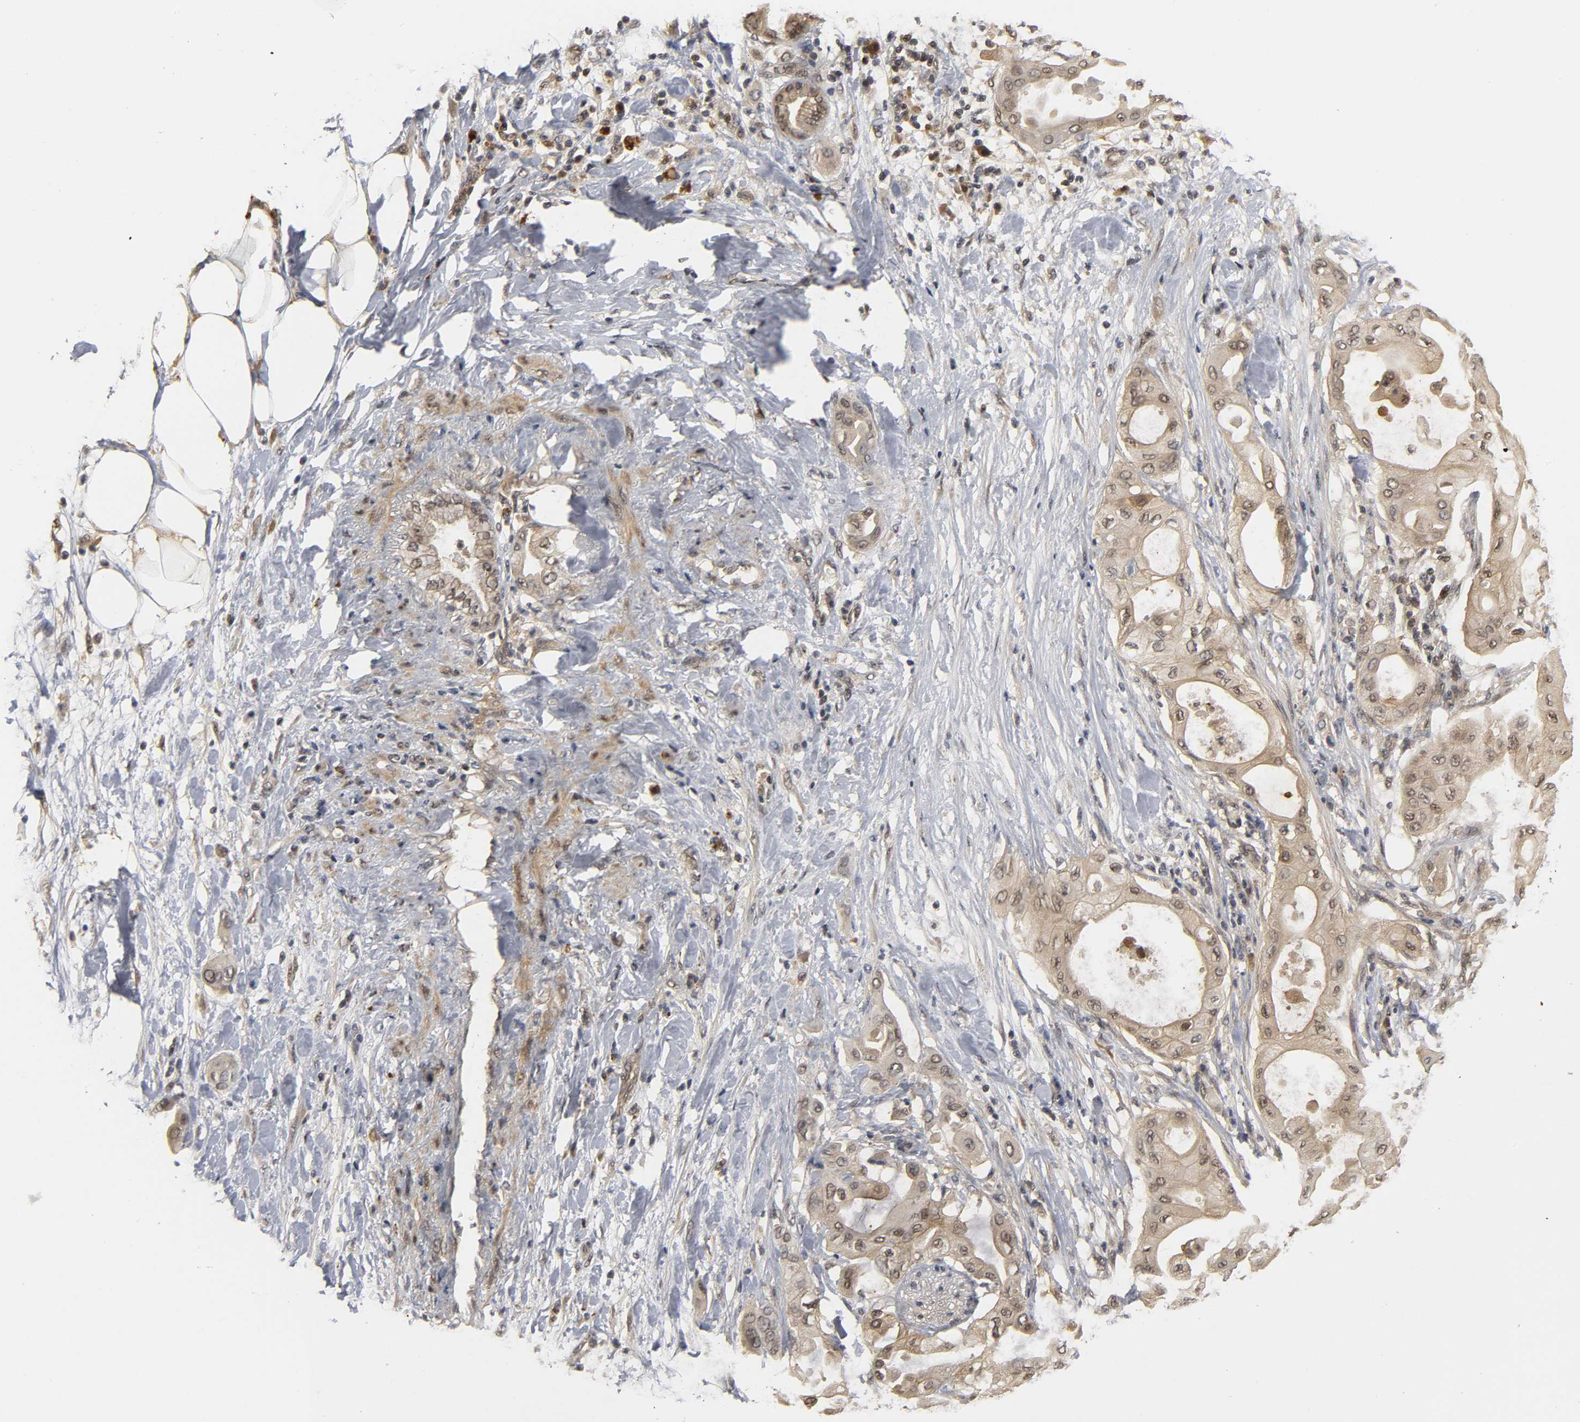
{"staining": {"intensity": "moderate", "quantity": ">75%", "location": "cytoplasmic/membranous,nuclear"}, "tissue": "pancreatic cancer", "cell_type": "Tumor cells", "image_type": "cancer", "snomed": [{"axis": "morphology", "description": "Adenocarcinoma, NOS"}, {"axis": "morphology", "description": "Adenocarcinoma, metastatic, NOS"}, {"axis": "topography", "description": "Lymph node"}, {"axis": "topography", "description": "Pancreas"}, {"axis": "topography", "description": "Duodenum"}], "caption": "A brown stain highlights moderate cytoplasmic/membranous and nuclear staining of a protein in pancreatic cancer tumor cells. Nuclei are stained in blue.", "gene": "PARK7", "patient": {"sex": "female", "age": 64}}